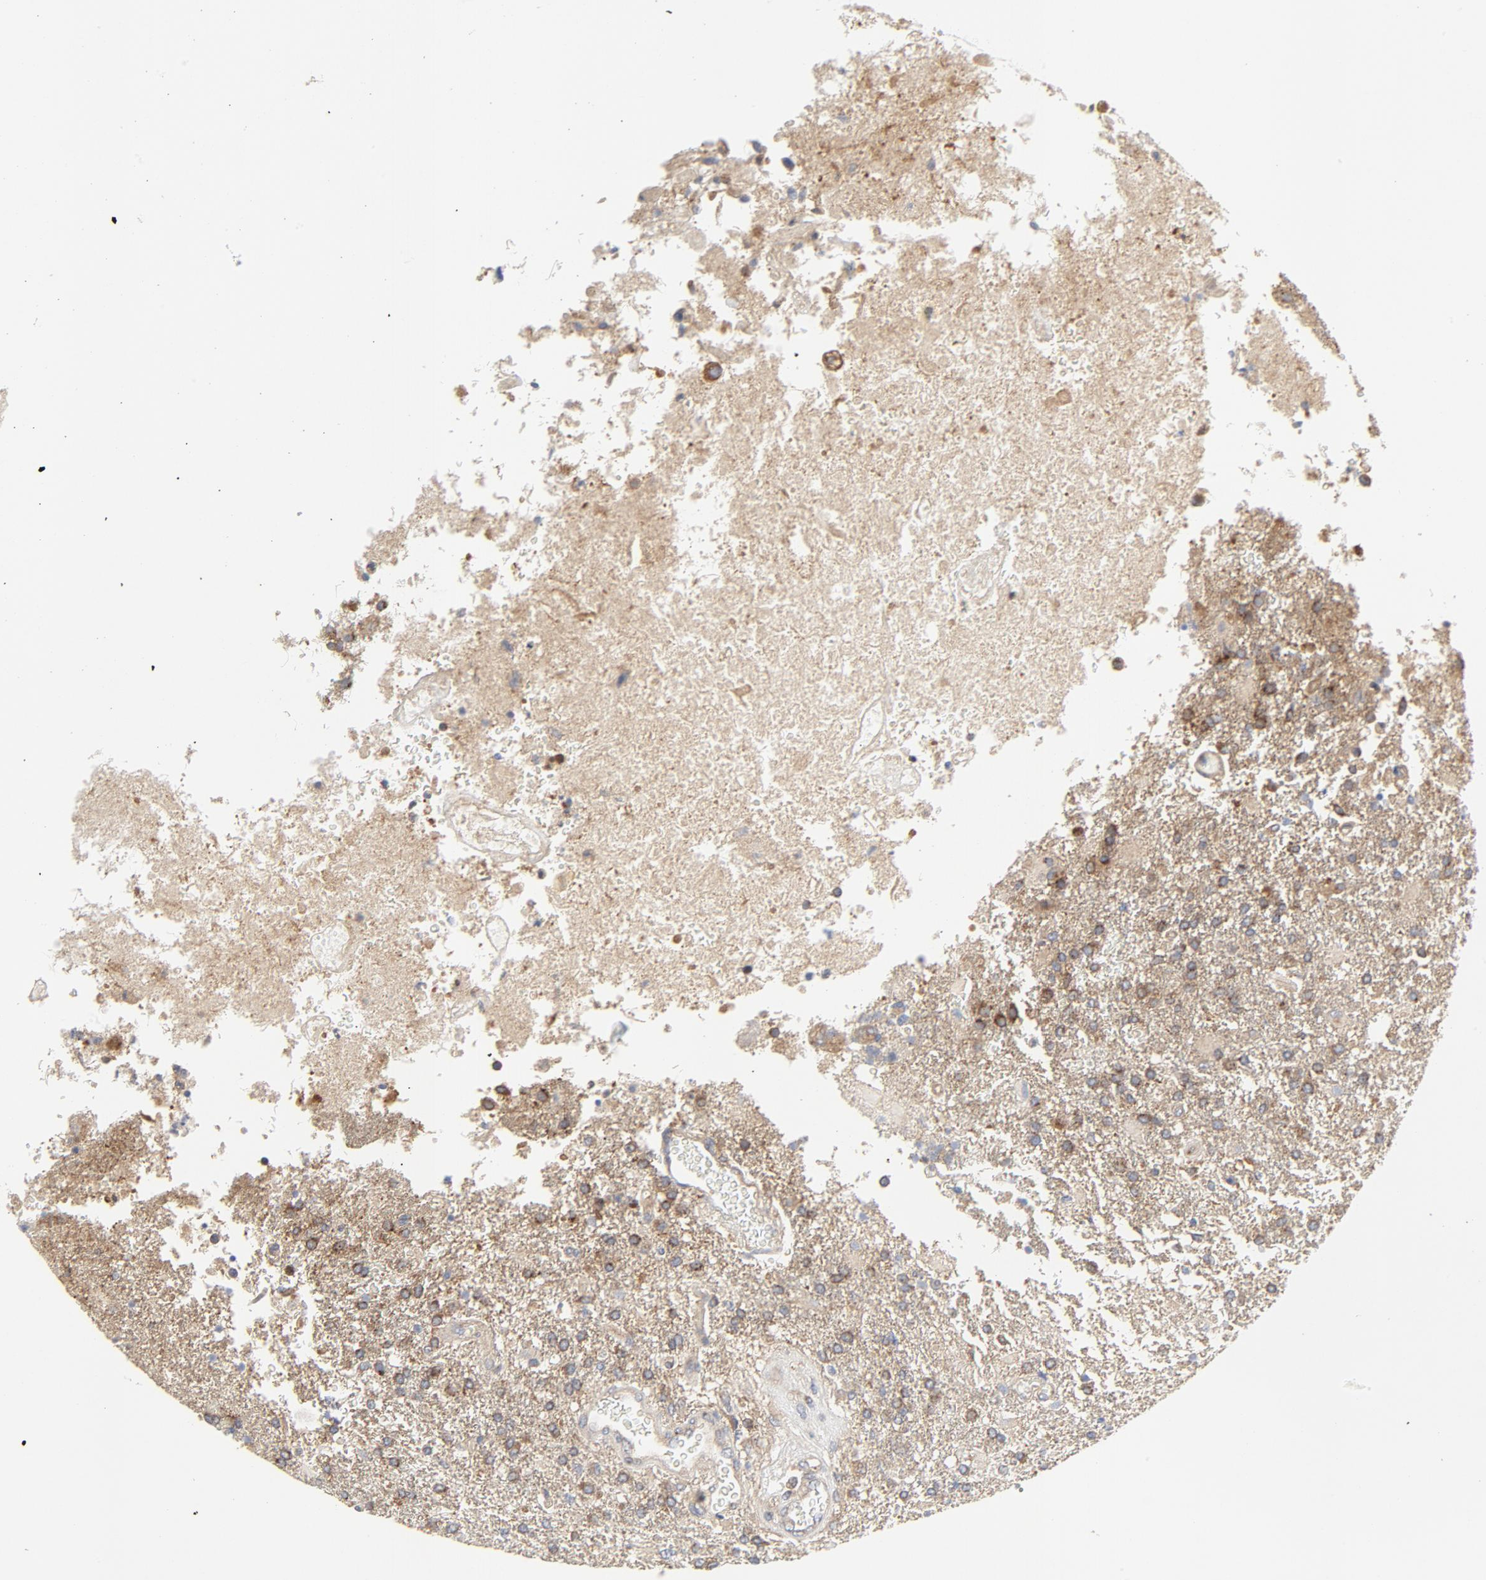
{"staining": {"intensity": "moderate", "quantity": "<25%", "location": "cytoplasmic/membranous,nuclear"}, "tissue": "glioma", "cell_type": "Tumor cells", "image_type": "cancer", "snomed": [{"axis": "morphology", "description": "Glioma, malignant, High grade"}, {"axis": "topography", "description": "Cerebral cortex"}], "caption": "The micrograph reveals staining of glioma, revealing moderate cytoplasmic/membranous and nuclear protein expression (brown color) within tumor cells. (Stains: DAB (3,3'-diaminobenzidine) in brown, nuclei in blue, Microscopy: brightfield microscopy at high magnification).", "gene": "RABEP1", "patient": {"sex": "male", "age": 79}}